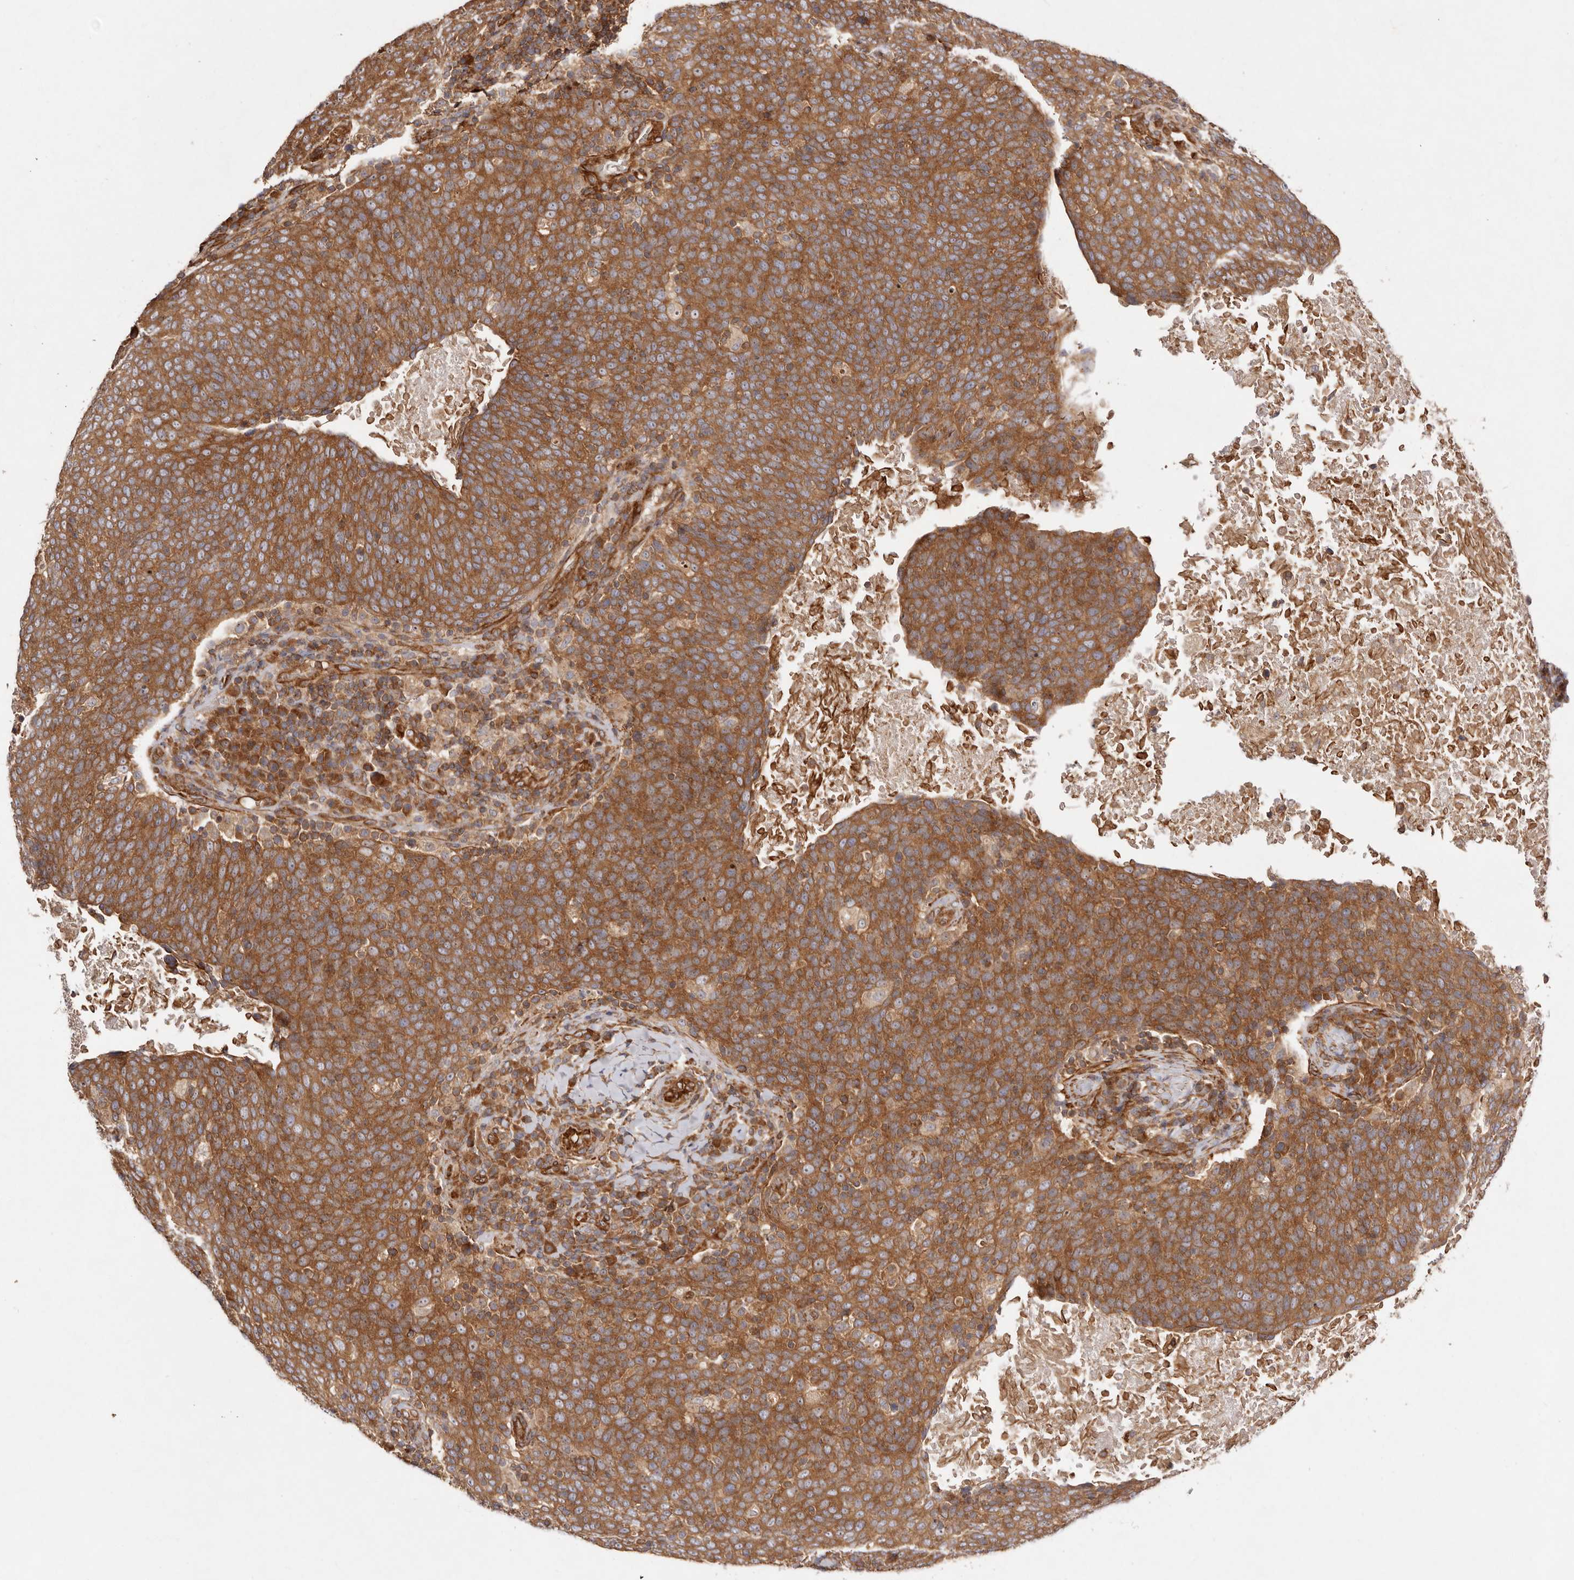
{"staining": {"intensity": "strong", "quantity": ">75%", "location": "cytoplasmic/membranous"}, "tissue": "head and neck cancer", "cell_type": "Tumor cells", "image_type": "cancer", "snomed": [{"axis": "morphology", "description": "Squamous cell carcinoma, NOS"}, {"axis": "morphology", "description": "Squamous cell carcinoma, metastatic, NOS"}, {"axis": "topography", "description": "Lymph node"}, {"axis": "topography", "description": "Head-Neck"}], "caption": "A micrograph showing strong cytoplasmic/membranous staining in approximately >75% of tumor cells in head and neck cancer (metastatic squamous cell carcinoma), as visualized by brown immunohistochemical staining.", "gene": "RPS6", "patient": {"sex": "male", "age": 62}}